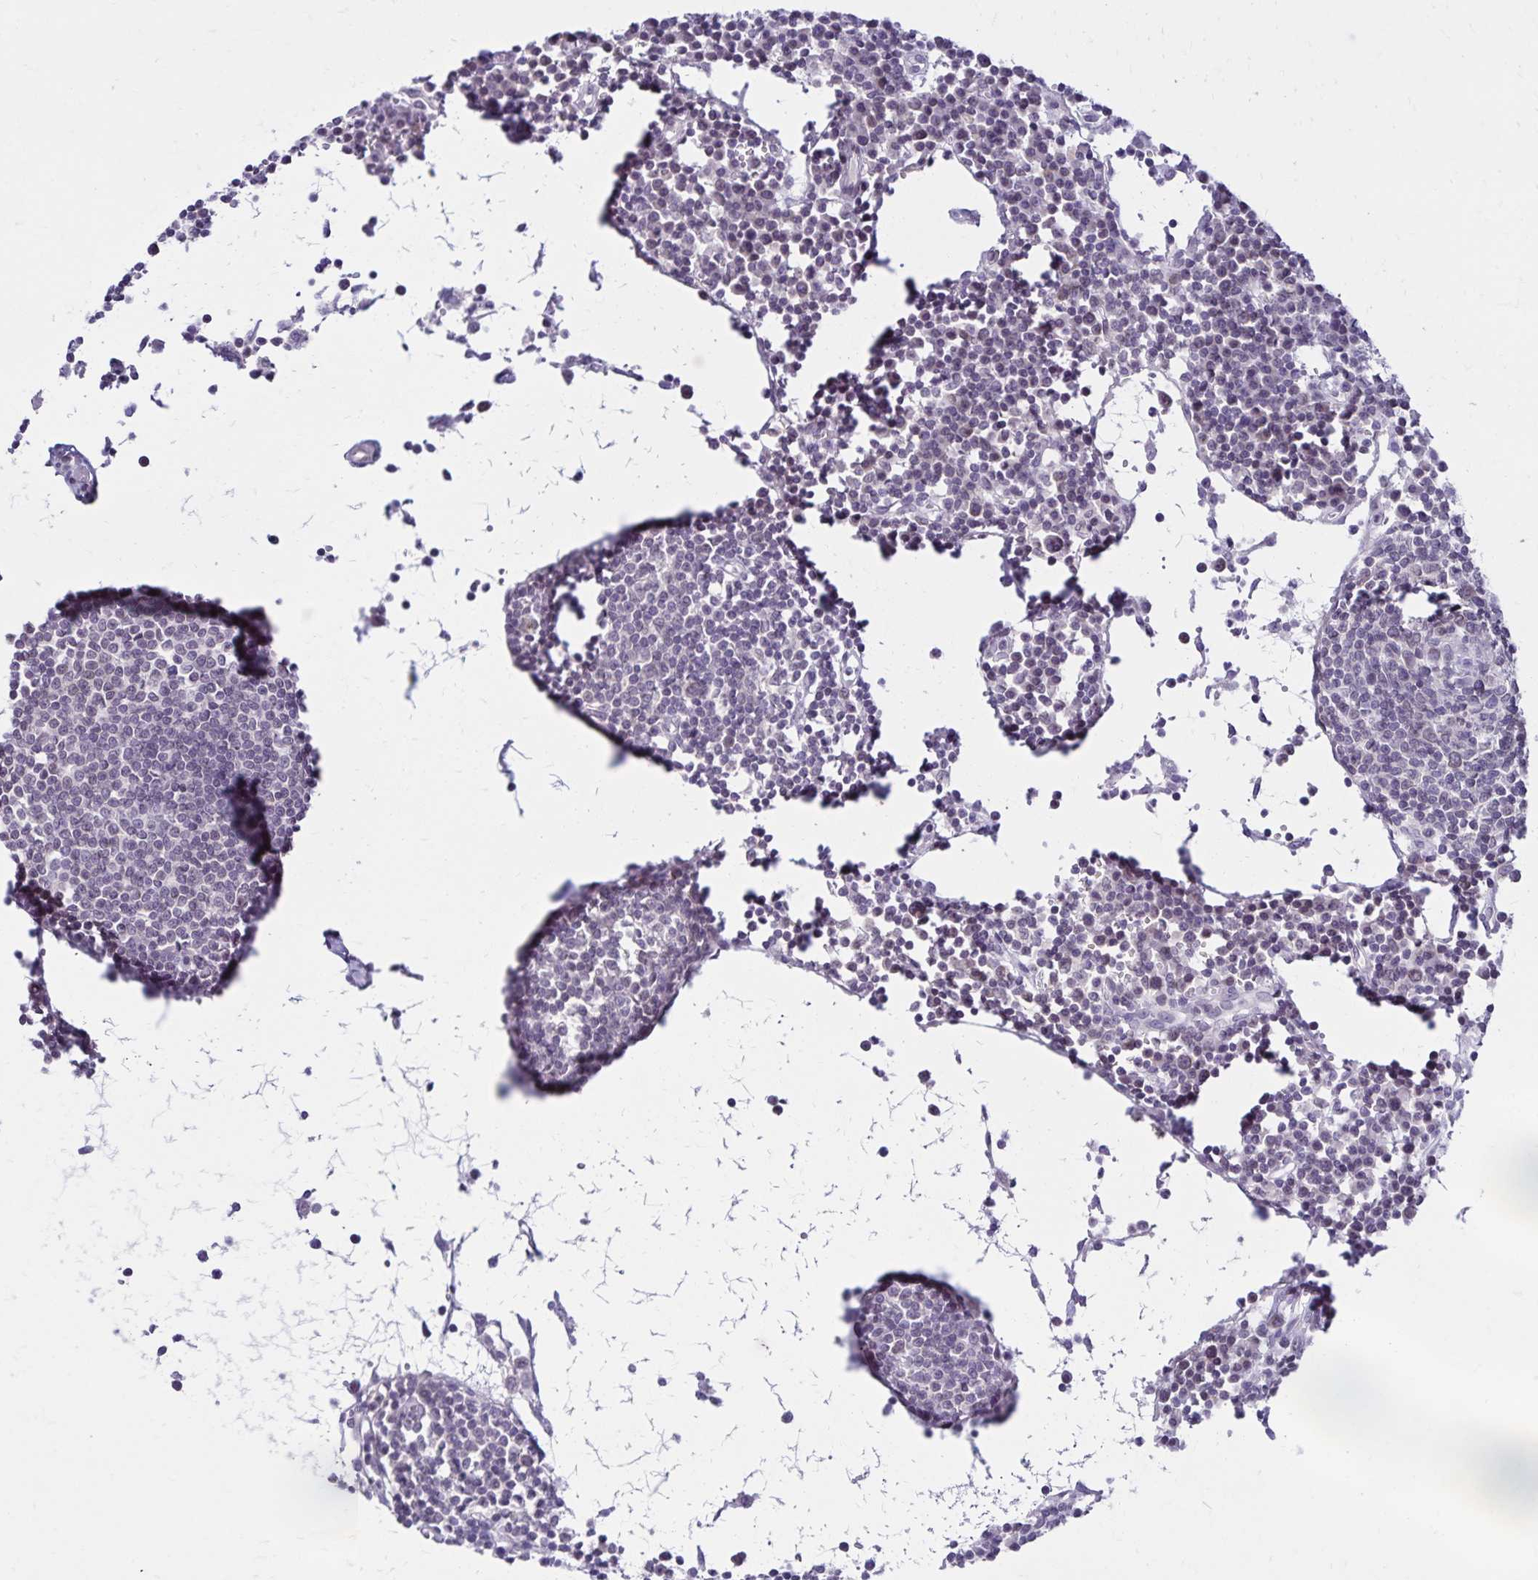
{"staining": {"intensity": "negative", "quantity": "none", "location": "none"}, "tissue": "lymph node", "cell_type": "Germinal center cells", "image_type": "normal", "snomed": [{"axis": "morphology", "description": "Normal tissue, NOS"}, {"axis": "topography", "description": "Lymph node"}], "caption": "Immunohistochemistry (IHC) photomicrograph of normal human lymph node stained for a protein (brown), which demonstrates no expression in germinal center cells. (DAB IHC visualized using brightfield microscopy, high magnification).", "gene": "FAM166C", "patient": {"sex": "female", "age": 78}}